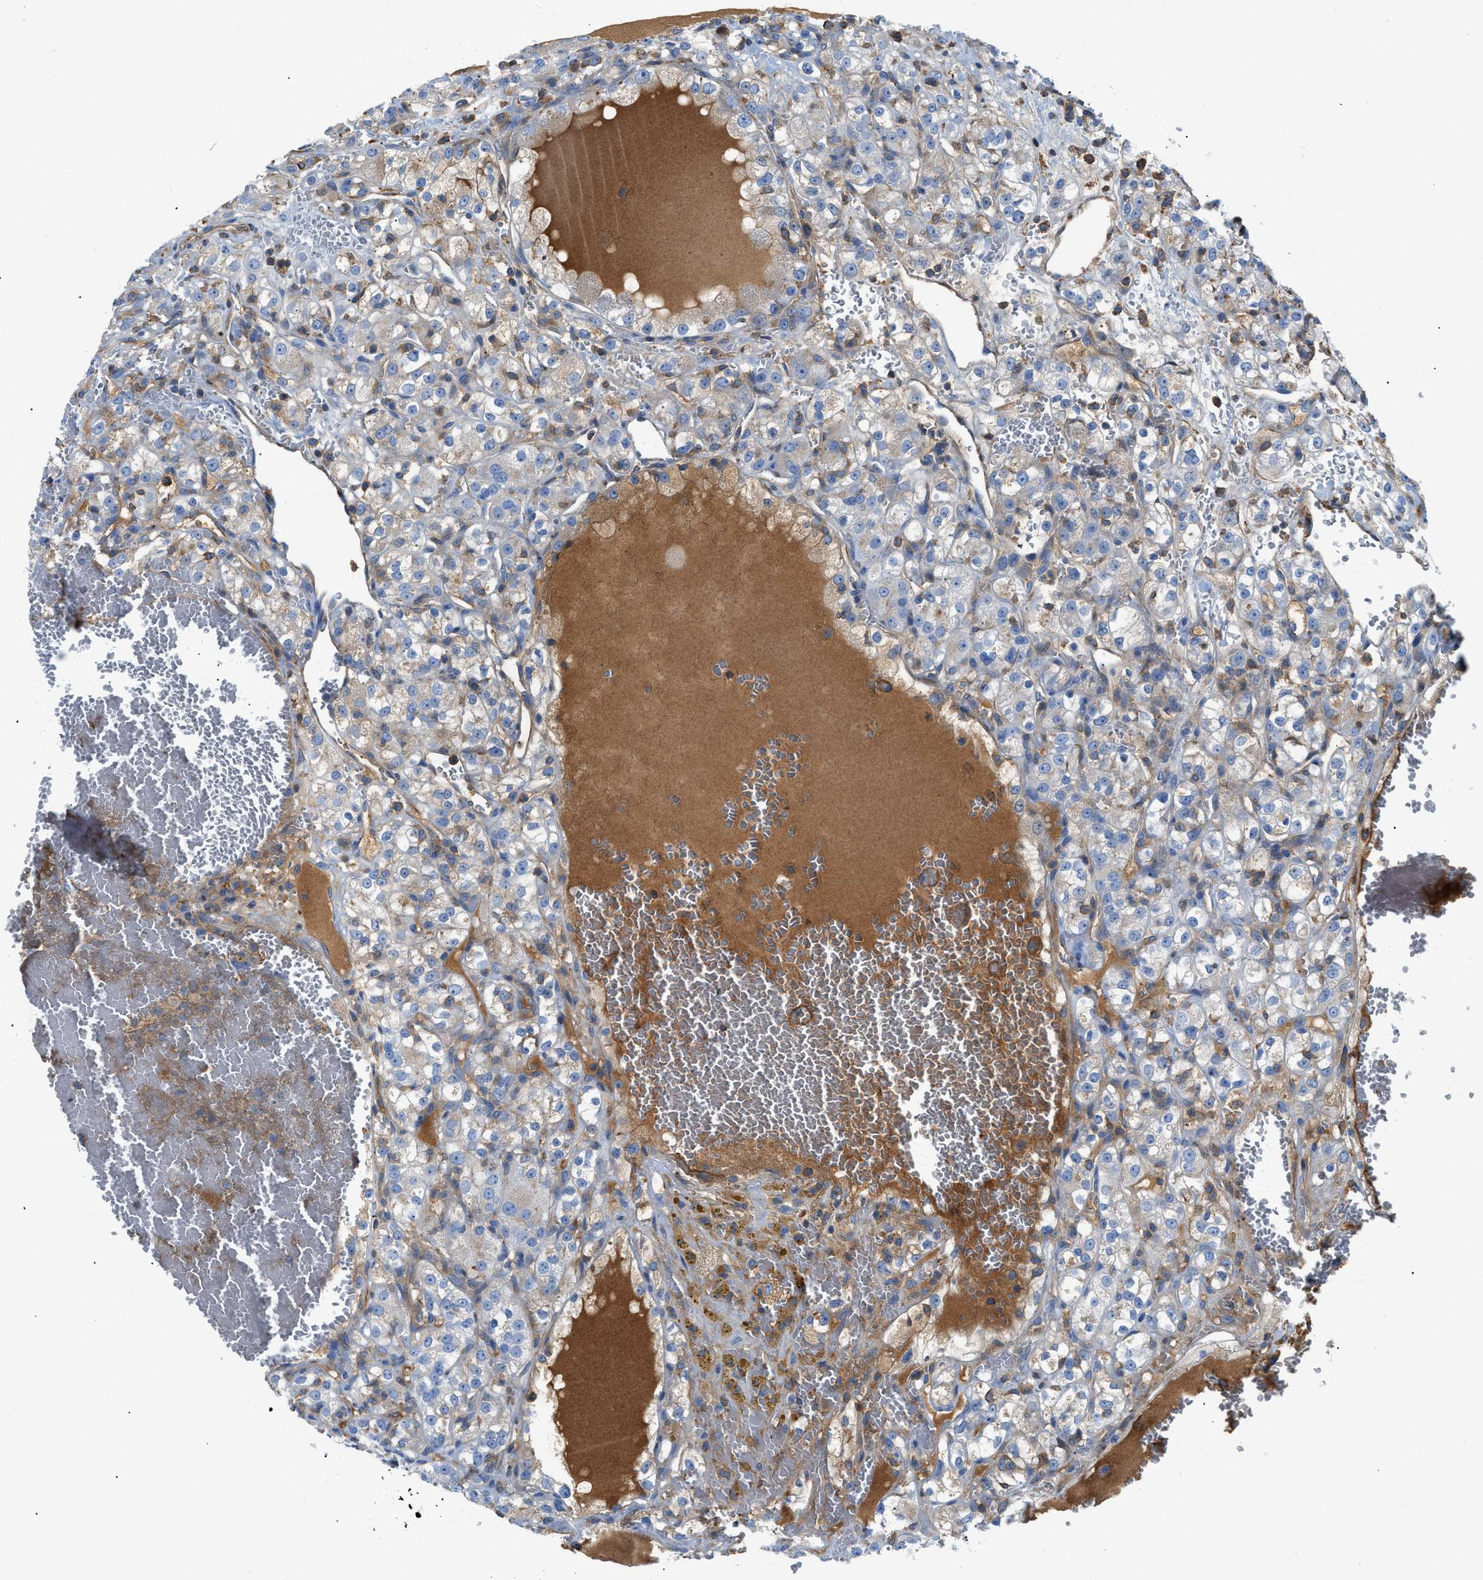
{"staining": {"intensity": "weak", "quantity": "<25%", "location": "cytoplasmic/membranous"}, "tissue": "renal cancer", "cell_type": "Tumor cells", "image_type": "cancer", "snomed": [{"axis": "morphology", "description": "Normal tissue, NOS"}, {"axis": "morphology", "description": "Adenocarcinoma, NOS"}, {"axis": "topography", "description": "Kidney"}], "caption": "Micrograph shows no significant protein expression in tumor cells of renal adenocarcinoma.", "gene": "ATP6V0D1", "patient": {"sex": "male", "age": 61}}